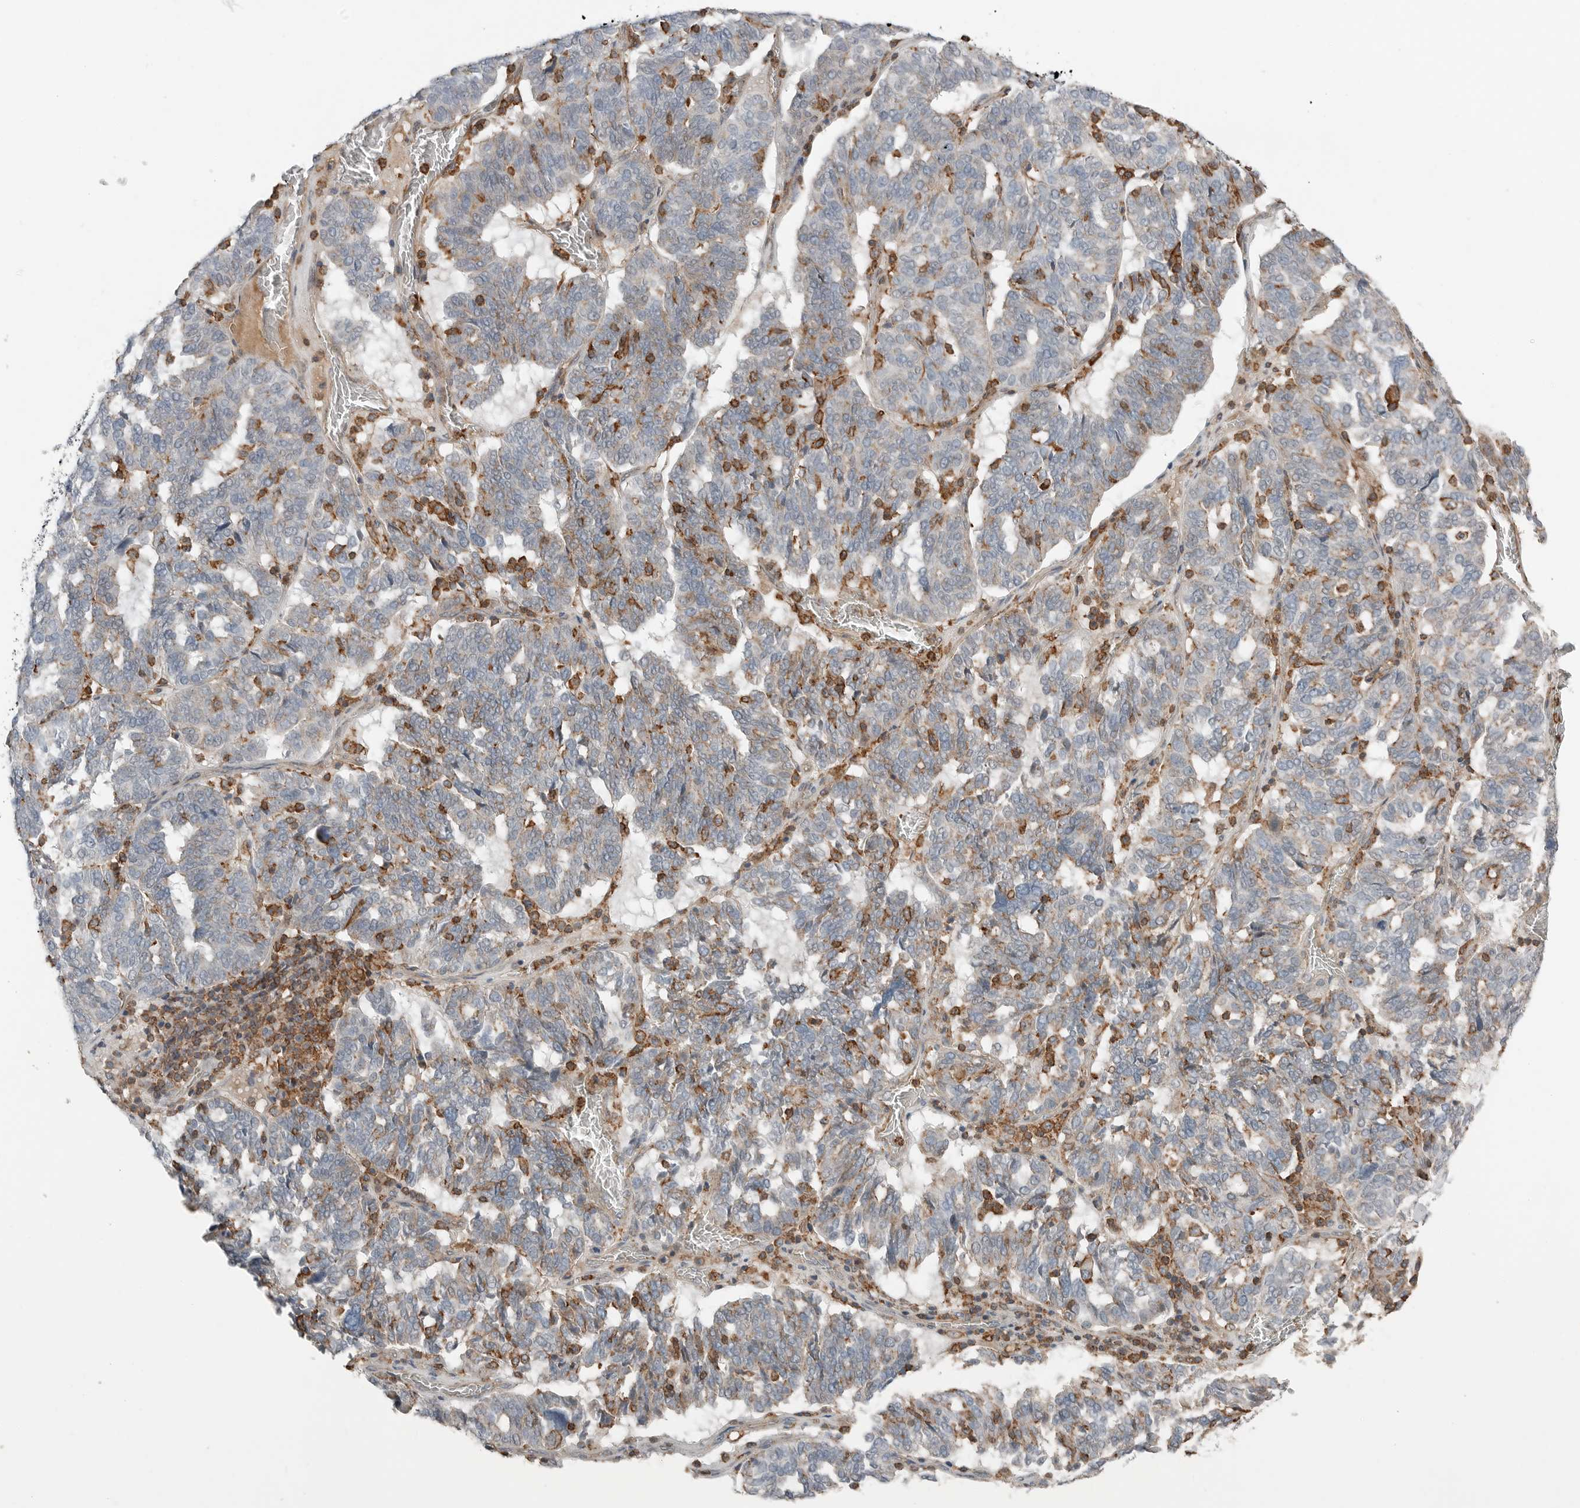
{"staining": {"intensity": "negative", "quantity": "none", "location": "none"}, "tissue": "ovarian cancer", "cell_type": "Tumor cells", "image_type": "cancer", "snomed": [{"axis": "morphology", "description": "Cystadenocarcinoma, serous, NOS"}, {"axis": "topography", "description": "Ovary"}], "caption": "Ovarian serous cystadenocarcinoma was stained to show a protein in brown. There is no significant staining in tumor cells.", "gene": "LEFTY2", "patient": {"sex": "female", "age": 59}}